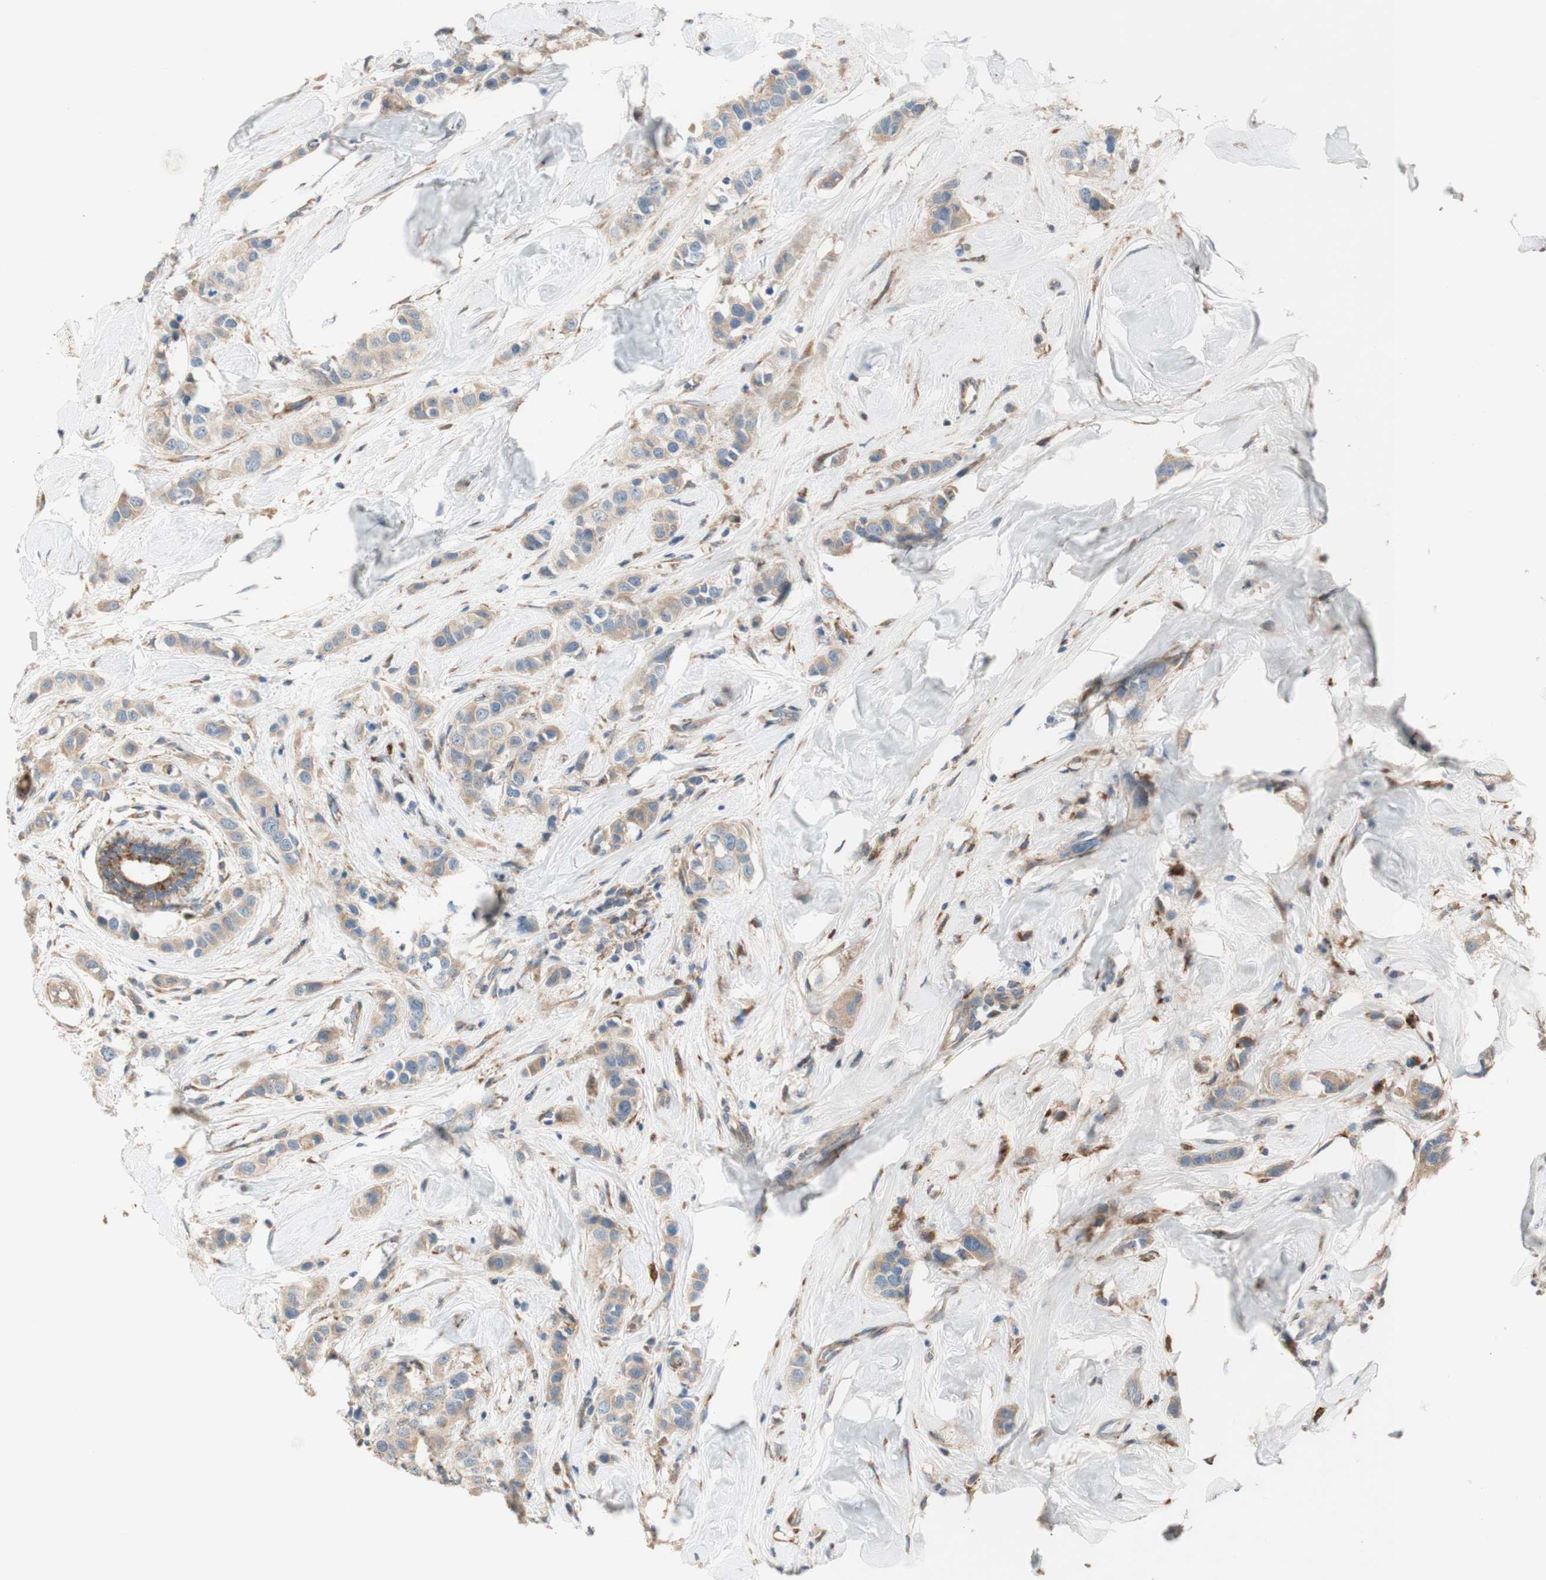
{"staining": {"intensity": "weak", "quantity": ">75%", "location": "cytoplasmic/membranous"}, "tissue": "breast cancer", "cell_type": "Tumor cells", "image_type": "cancer", "snomed": [{"axis": "morphology", "description": "Normal tissue, NOS"}, {"axis": "morphology", "description": "Duct carcinoma"}, {"axis": "topography", "description": "Breast"}], "caption": "Human invasive ductal carcinoma (breast) stained with a brown dye exhibits weak cytoplasmic/membranous positive staining in about >75% of tumor cells.", "gene": "PTPN21", "patient": {"sex": "female", "age": 50}}